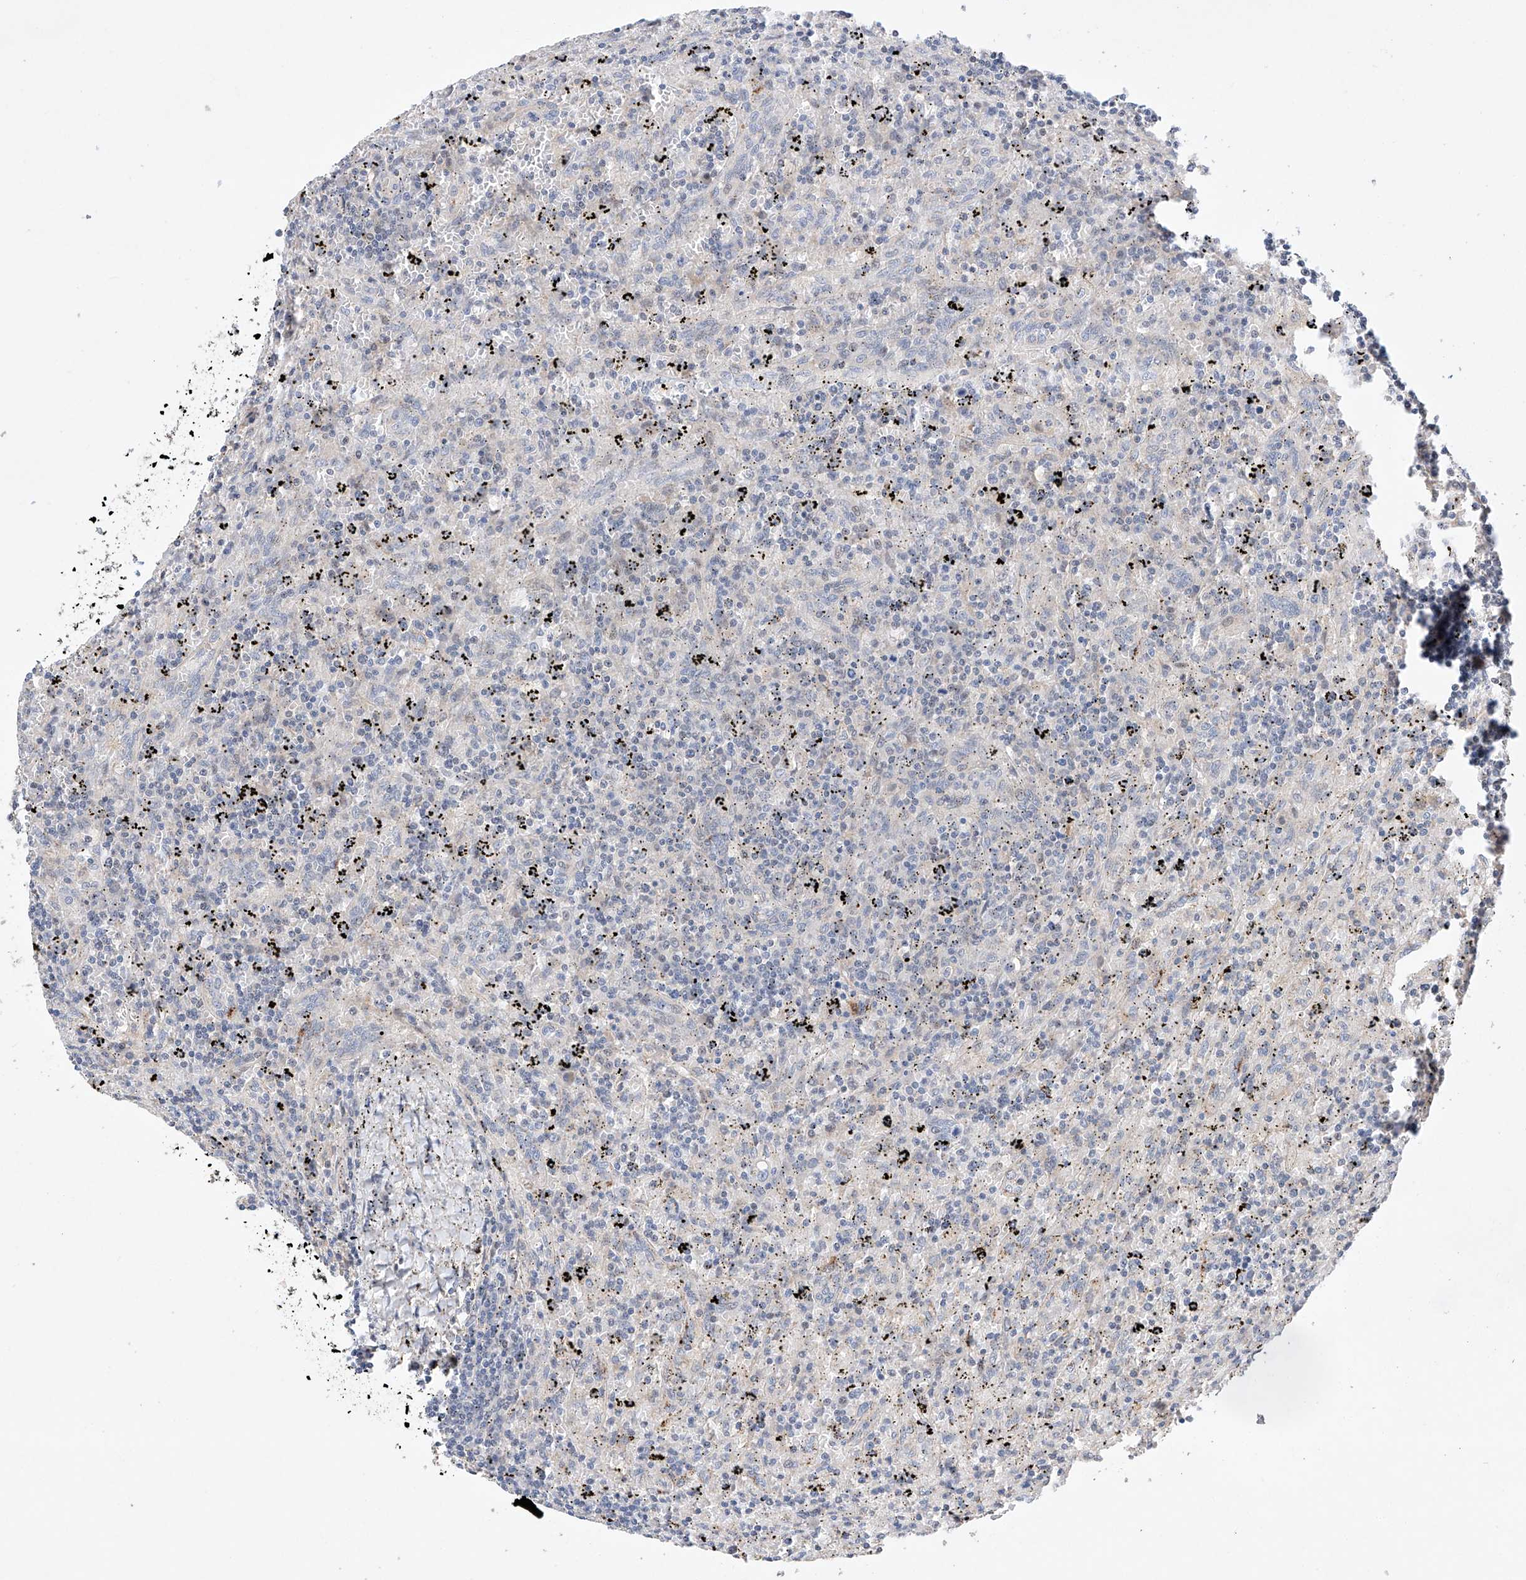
{"staining": {"intensity": "negative", "quantity": "none", "location": "none"}, "tissue": "lymphoma", "cell_type": "Tumor cells", "image_type": "cancer", "snomed": [{"axis": "morphology", "description": "Malignant lymphoma, non-Hodgkin's type, Low grade"}, {"axis": "topography", "description": "Spleen"}], "caption": "Lymphoma was stained to show a protein in brown. There is no significant expression in tumor cells. Nuclei are stained in blue.", "gene": "AFG1L", "patient": {"sex": "male", "age": 76}}